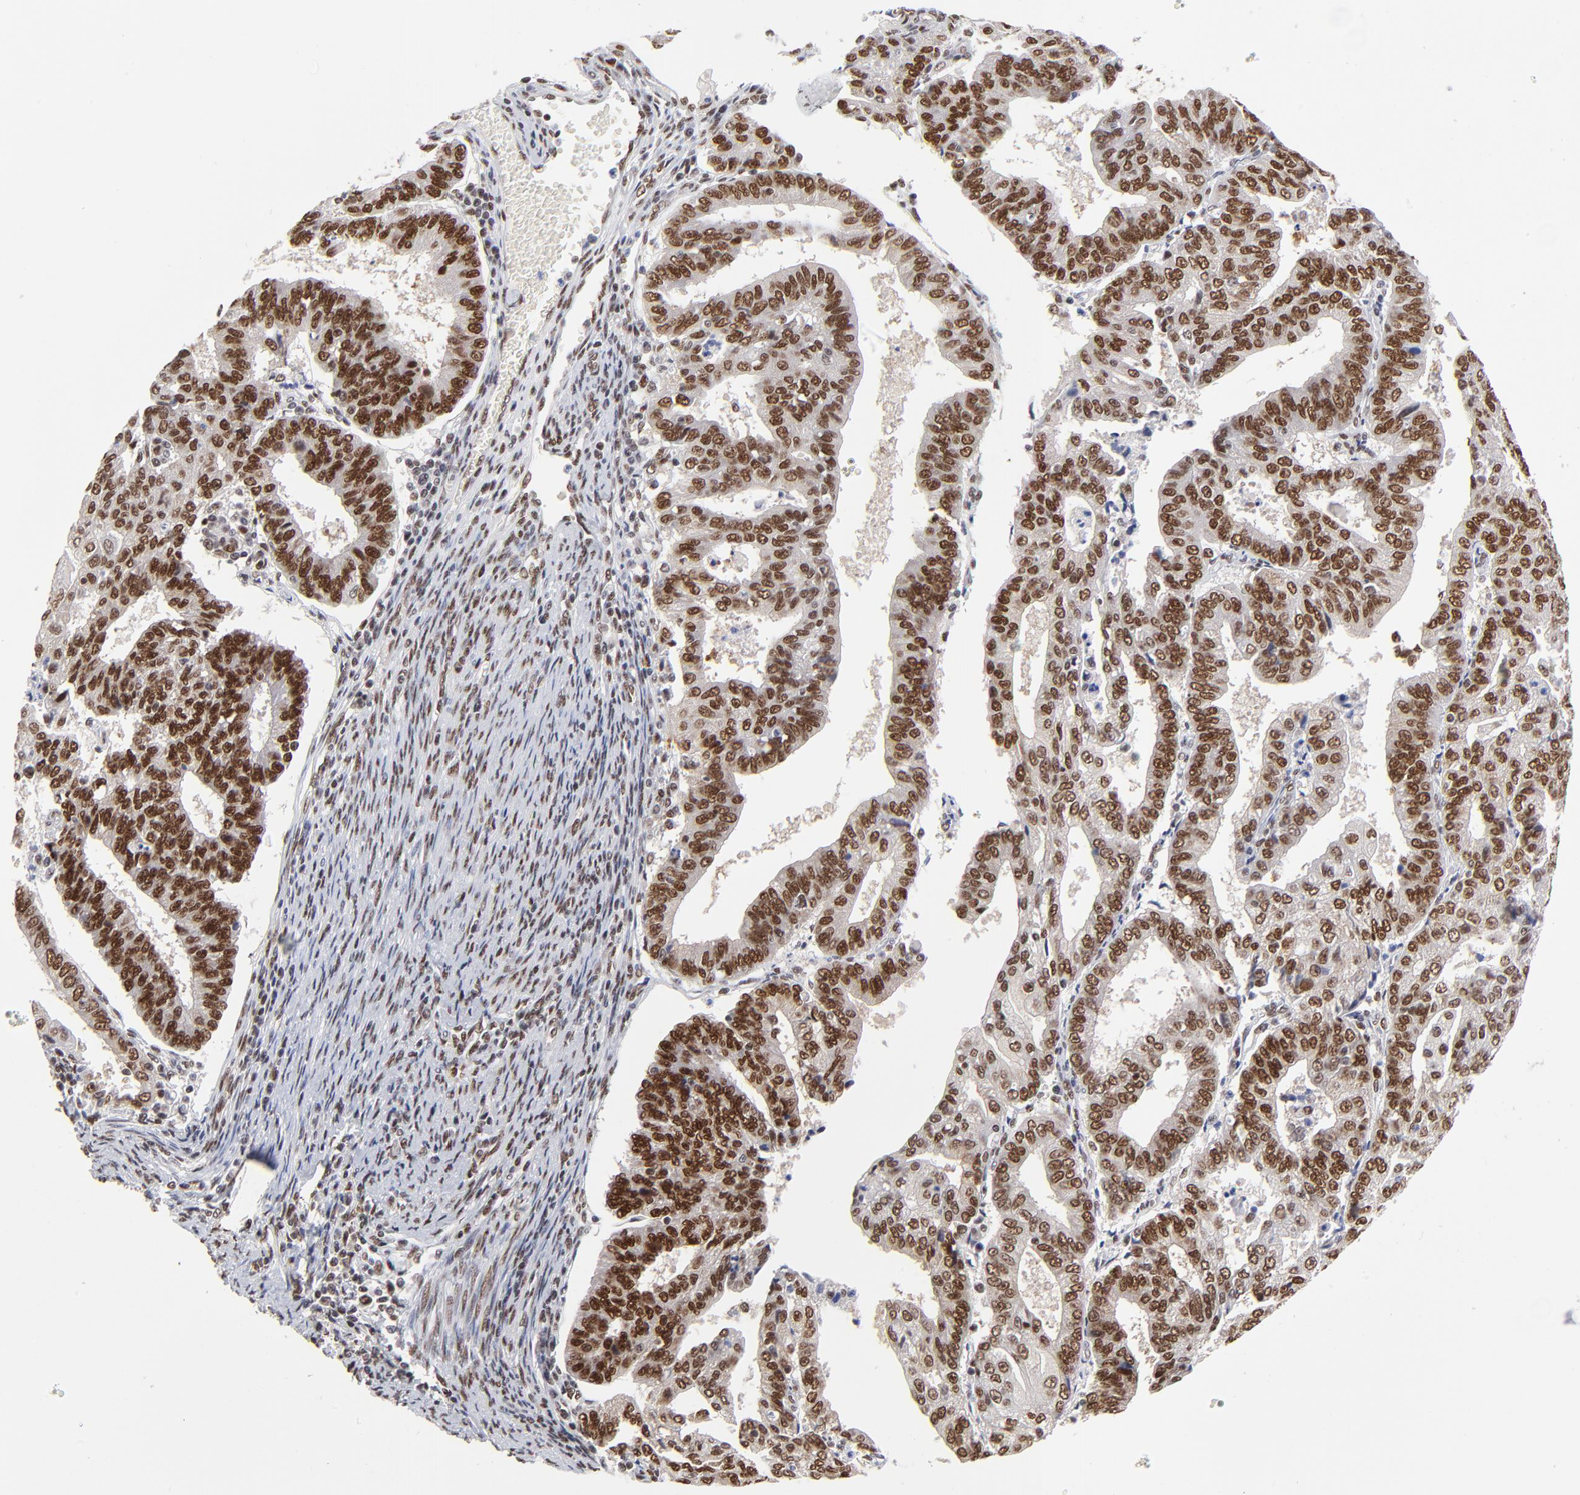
{"staining": {"intensity": "strong", "quantity": ">75%", "location": "nuclear"}, "tissue": "endometrial cancer", "cell_type": "Tumor cells", "image_type": "cancer", "snomed": [{"axis": "morphology", "description": "Adenocarcinoma, NOS"}, {"axis": "topography", "description": "Endometrium"}], "caption": "Immunohistochemistry (IHC) (DAB (3,3'-diaminobenzidine)) staining of endometrial cancer displays strong nuclear protein positivity in approximately >75% of tumor cells.", "gene": "ZMYM3", "patient": {"sex": "female", "age": 56}}